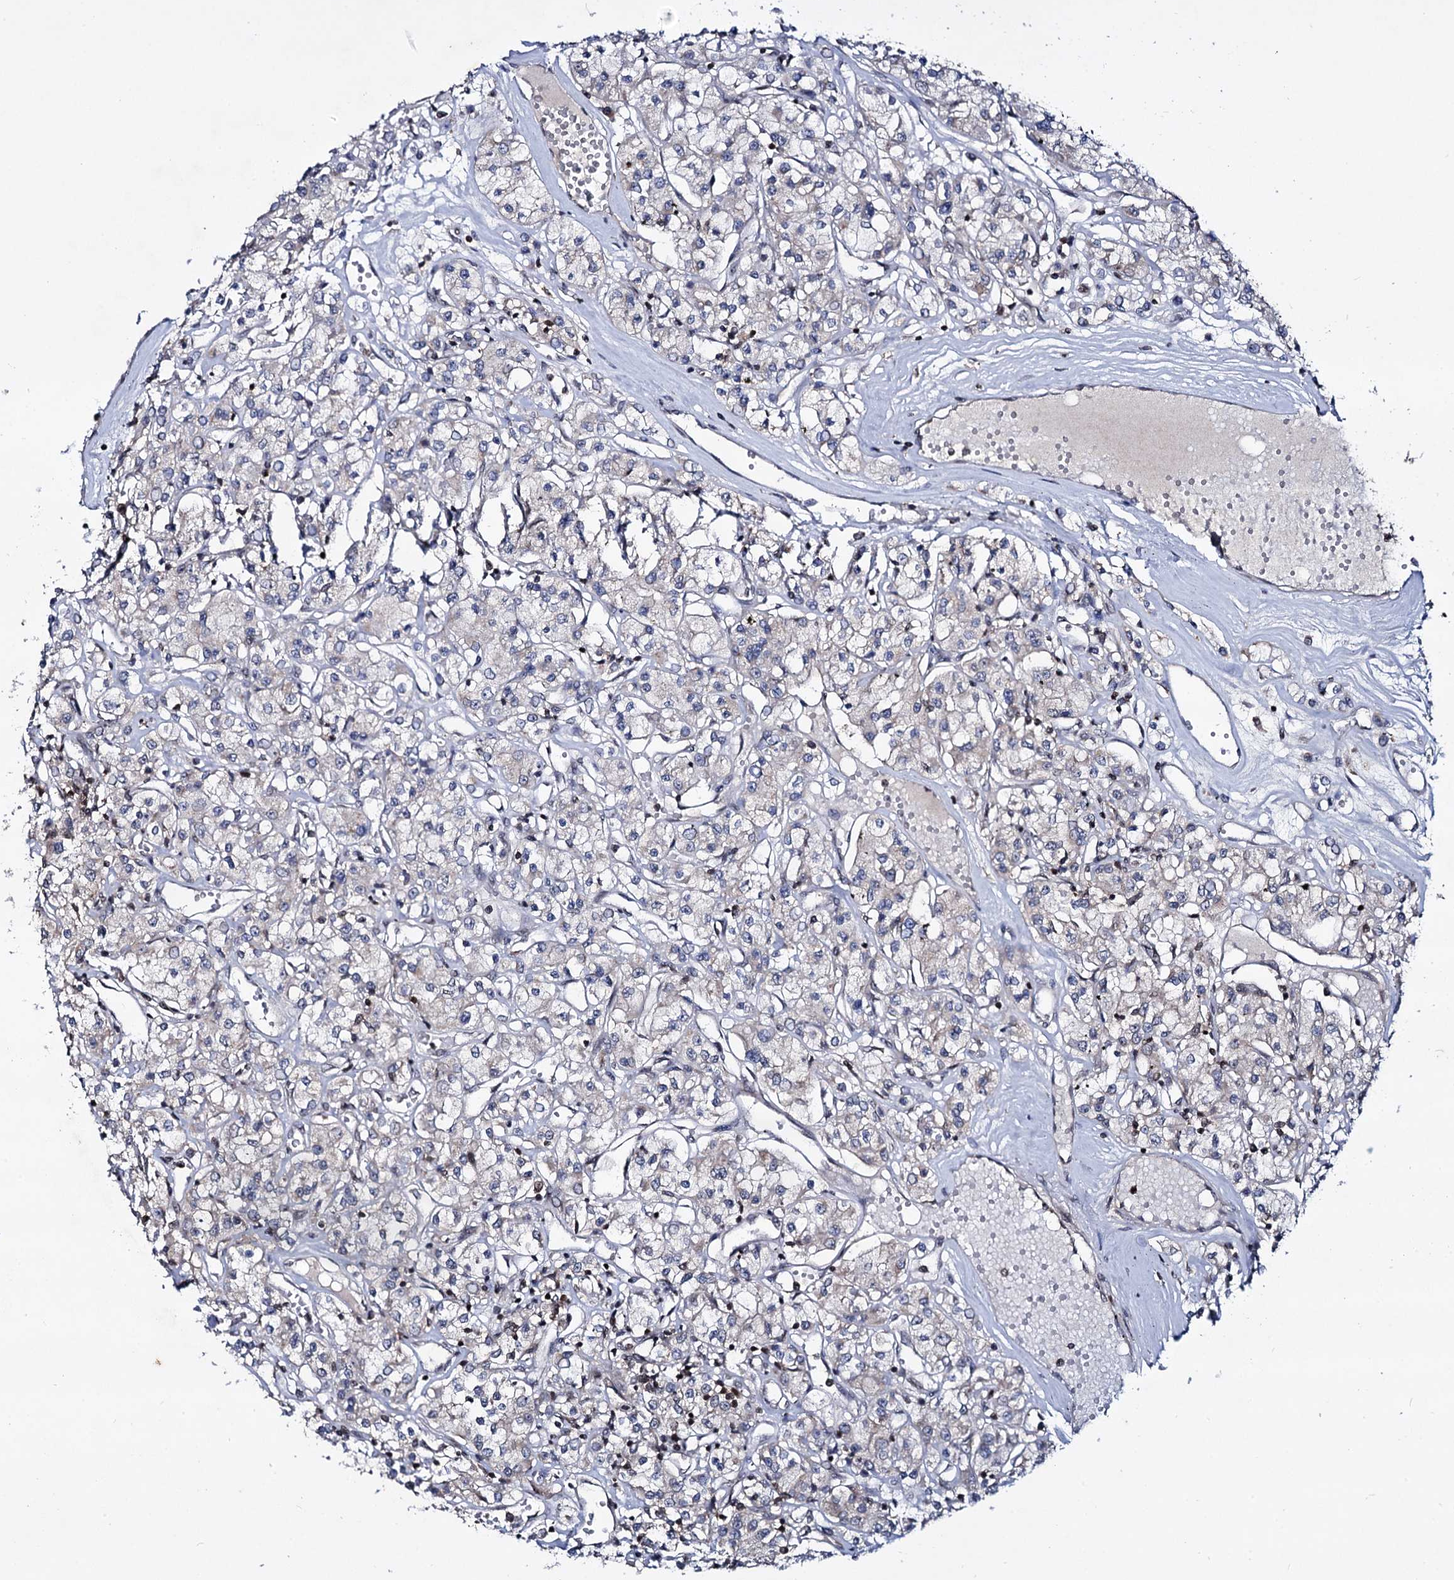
{"staining": {"intensity": "negative", "quantity": "none", "location": "none"}, "tissue": "renal cancer", "cell_type": "Tumor cells", "image_type": "cancer", "snomed": [{"axis": "morphology", "description": "Adenocarcinoma, NOS"}, {"axis": "topography", "description": "Kidney"}], "caption": "A micrograph of human renal cancer is negative for staining in tumor cells.", "gene": "SMCHD1", "patient": {"sex": "female", "age": 59}}